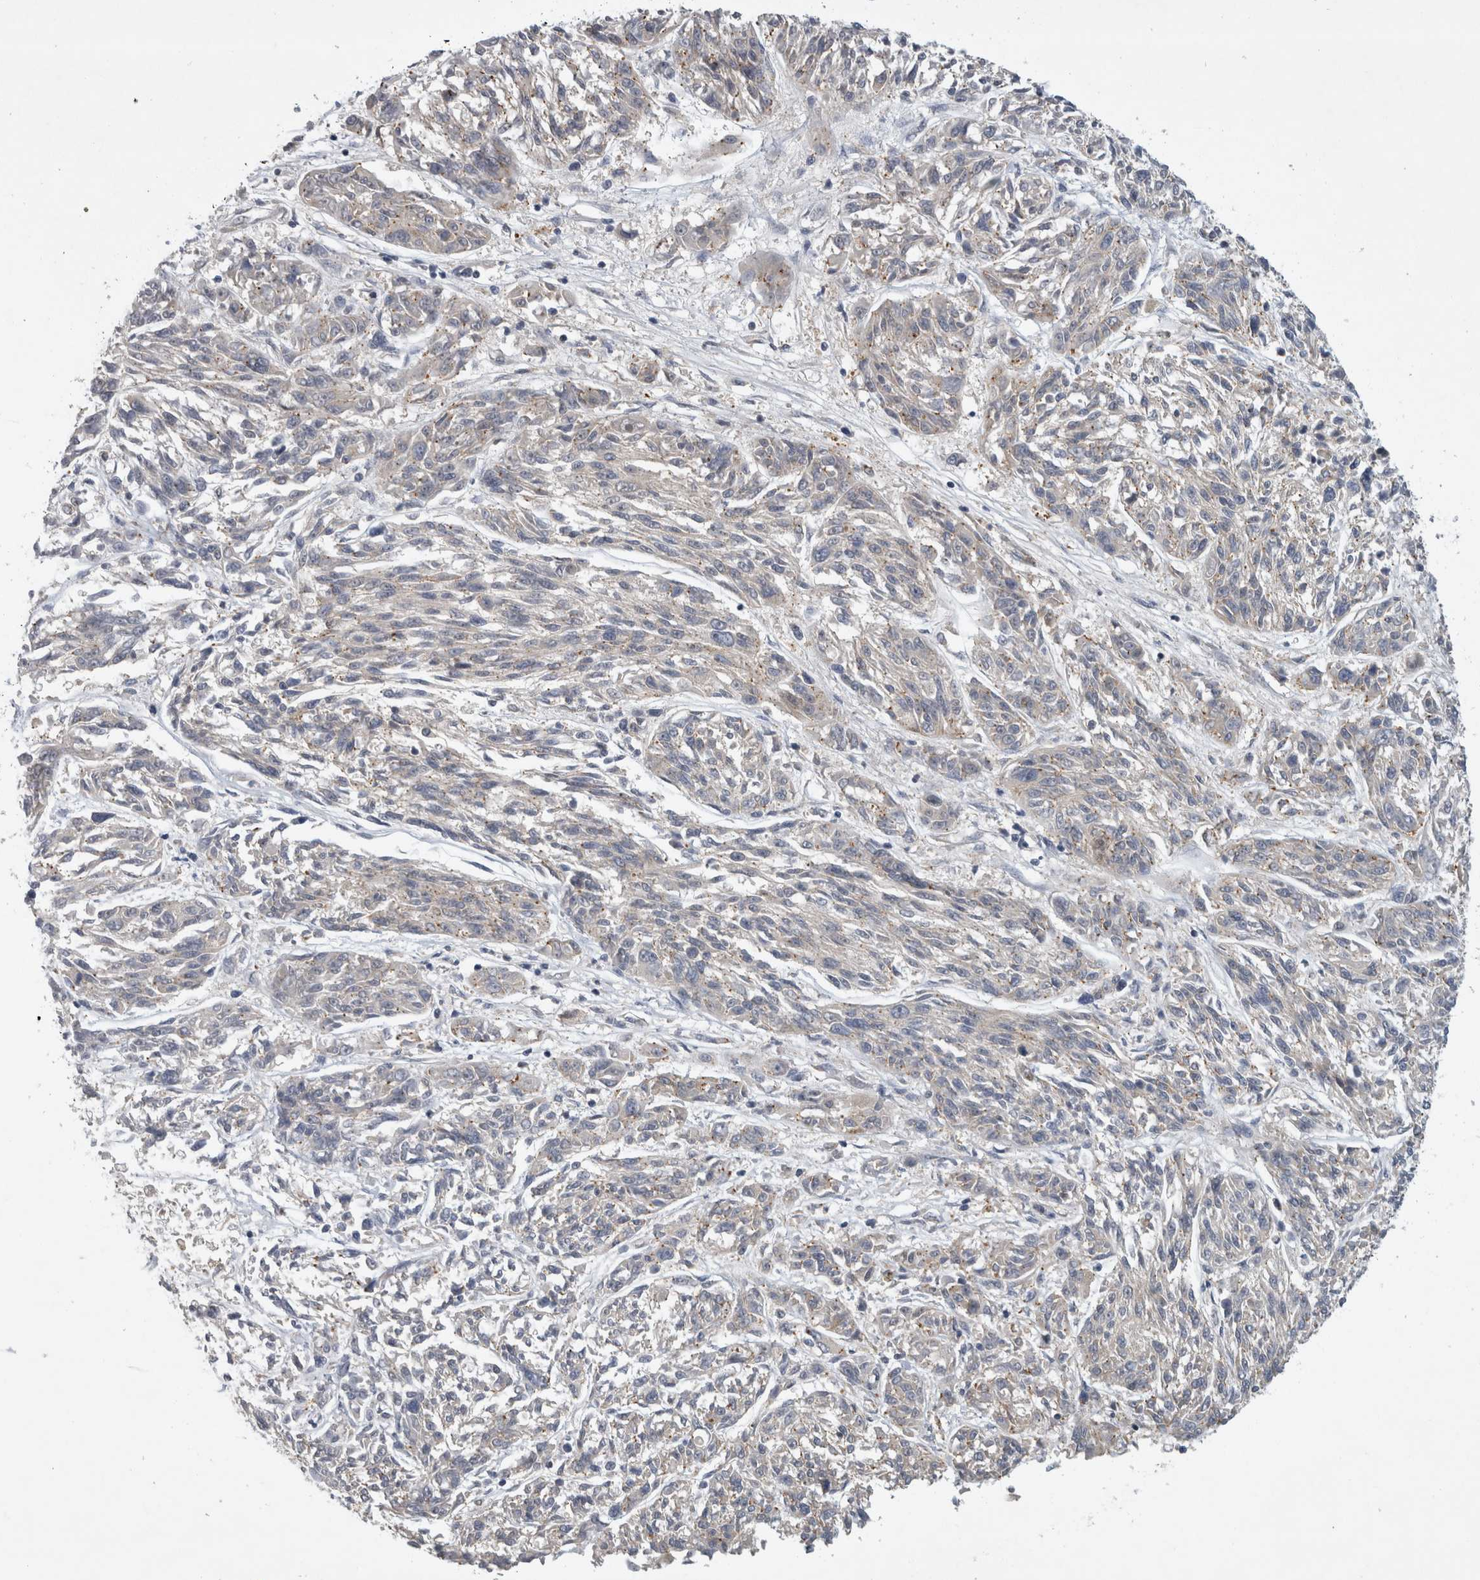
{"staining": {"intensity": "weak", "quantity": "<25%", "location": "cytoplasmic/membranous"}, "tissue": "melanoma", "cell_type": "Tumor cells", "image_type": "cancer", "snomed": [{"axis": "morphology", "description": "Malignant melanoma, NOS"}, {"axis": "topography", "description": "Skin"}], "caption": "Immunohistochemistry image of melanoma stained for a protein (brown), which displays no expression in tumor cells. (DAB IHC with hematoxylin counter stain).", "gene": "AASDHPPT", "patient": {"sex": "male", "age": 53}}